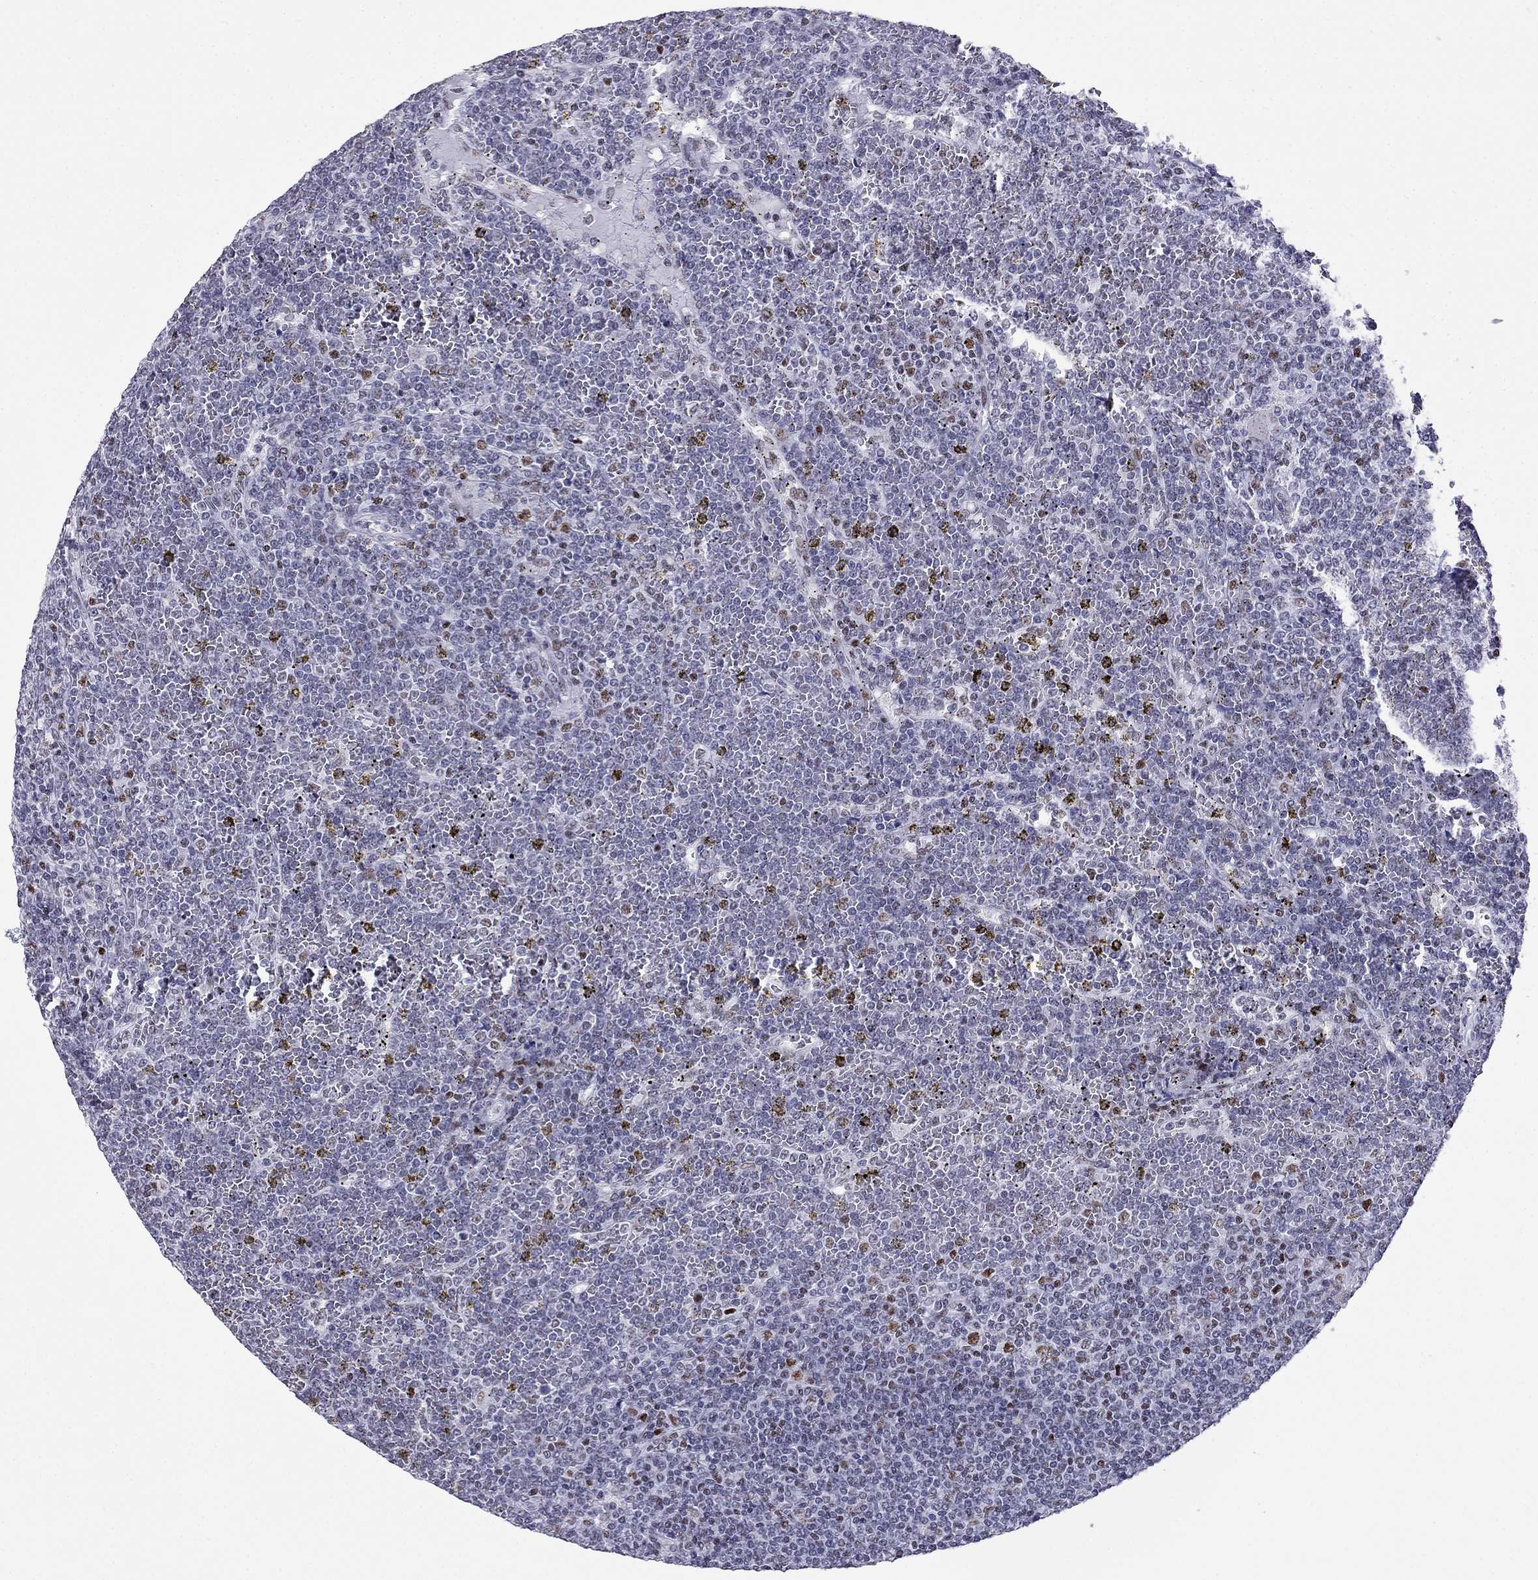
{"staining": {"intensity": "moderate", "quantity": "<25%", "location": "nuclear"}, "tissue": "lymphoma", "cell_type": "Tumor cells", "image_type": "cancer", "snomed": [{"axis": "morphology", "description": "Malignant lymphoma, non-Hodgkin's type, Low grade"}, {"axis": "topography", "description": "Spleen"}], "caption": "Tumor cells reveal moderate nuclear expression in approximately <25% of cells in low-grade malignant lymphoma, non-Hodgkin's type.", "gene": "PPM1G", "patient": {"sex": "female", "age": 19}}